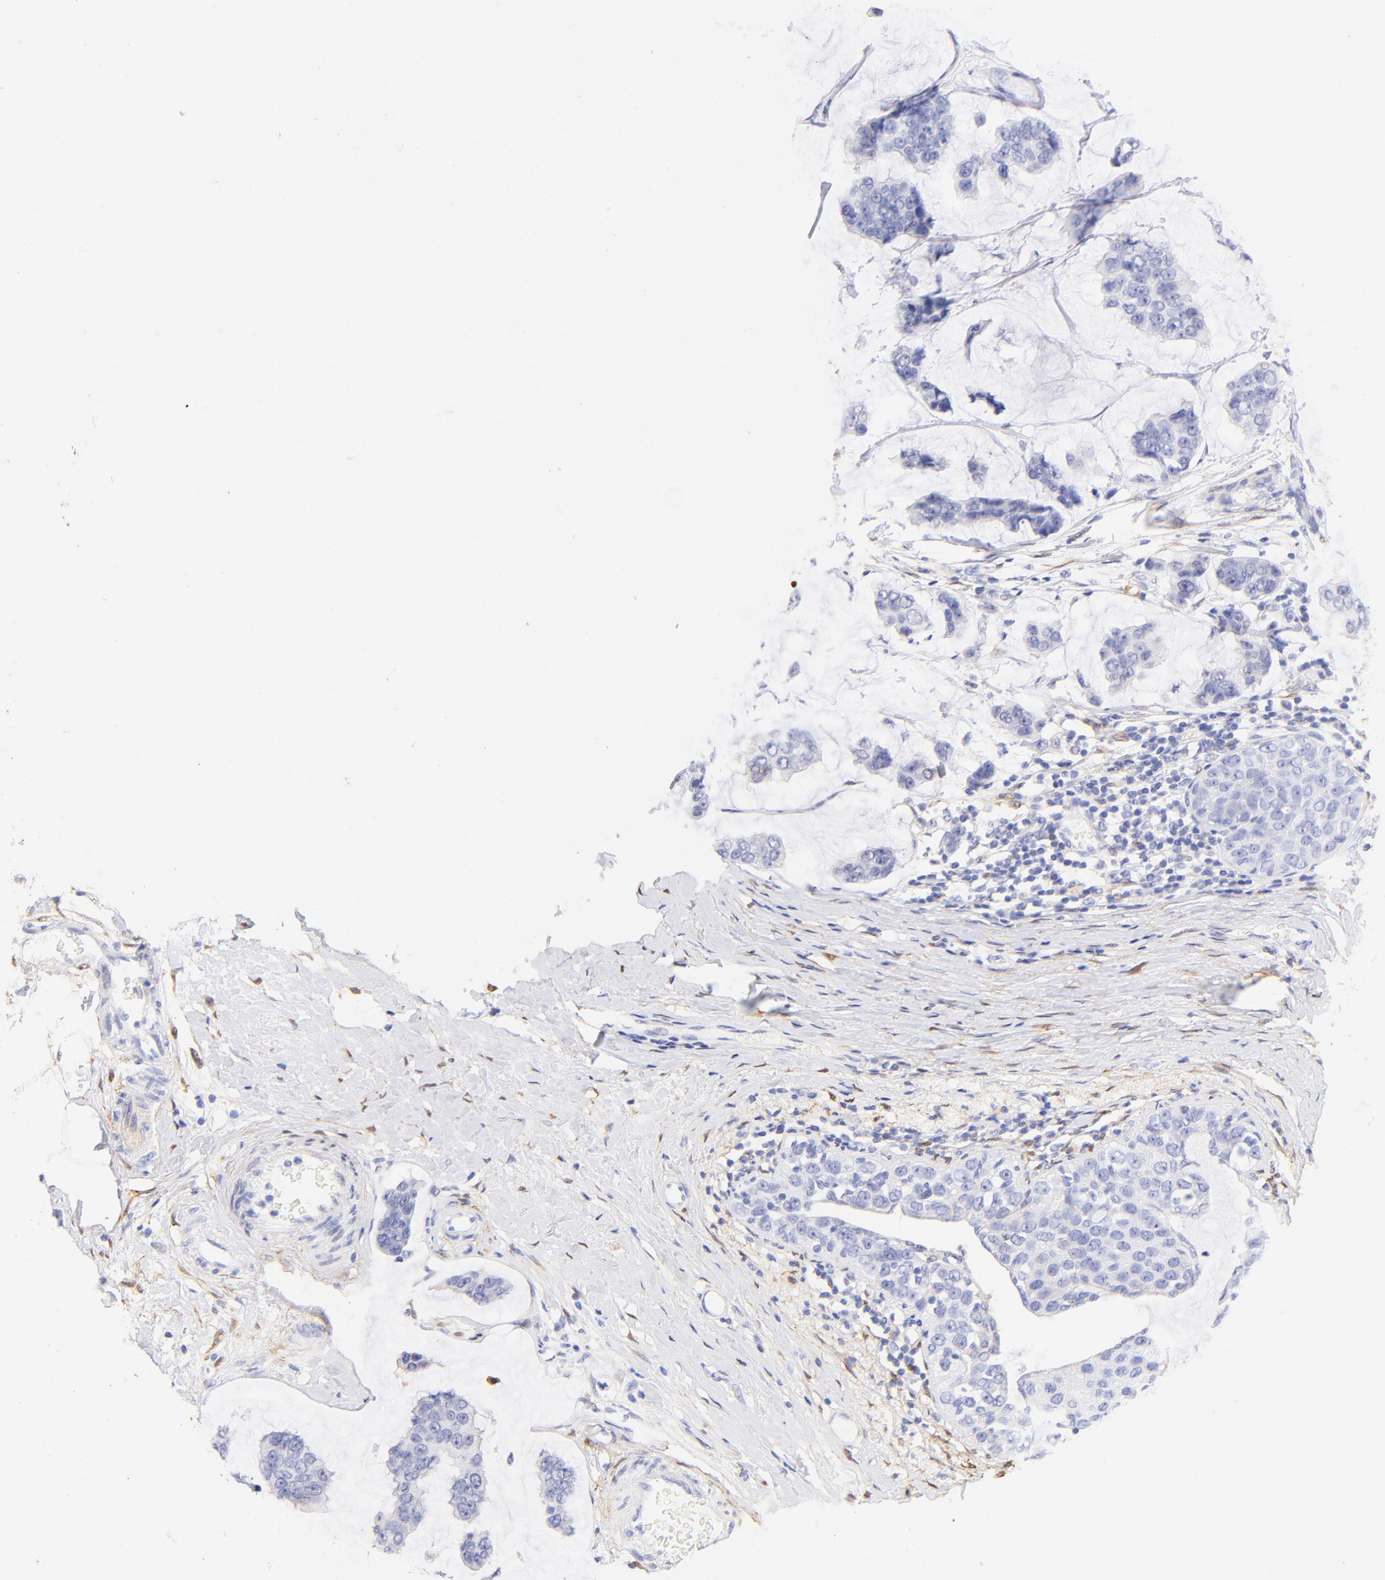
{"staining": {"intensity": "negative", "quantity": "none", "location": "none"}, "tissue": "breast cancer", "cell_type": "Tumor cells", "image_type": "cancer", "snomed": [{"axis": "morphology", "description": "Normal tissue, NOS"}, {"axis": "morphology", "description": "Duct carcinoma"}, {"axis": "topography", "description": "Breast"}], "caption": "Tumor cells show no significant expression in breast cancer.", "gene": "ALDH1A1", "patient": {"sex": "female", "age": 50}}